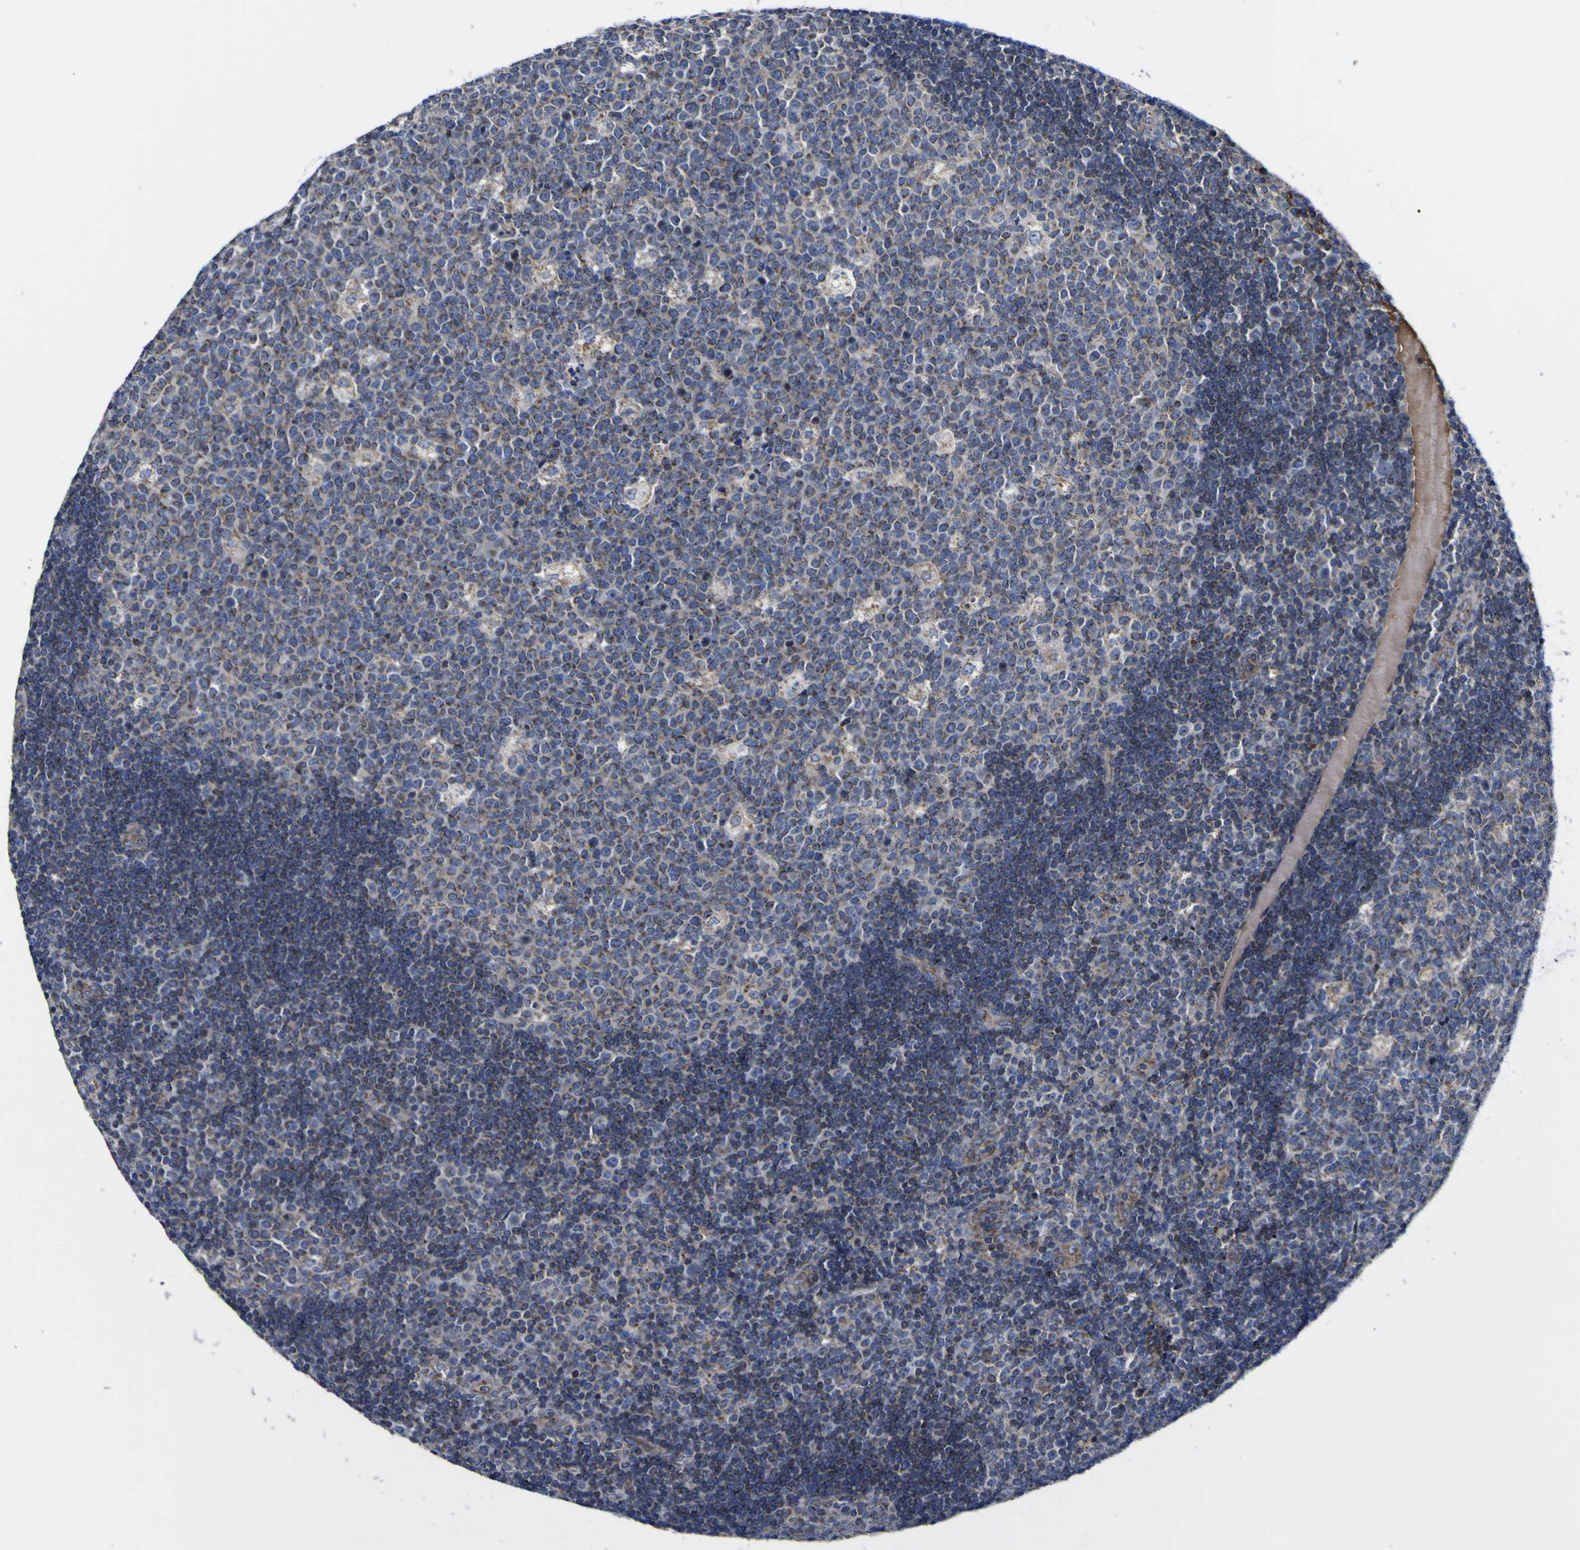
{"staining": {"intensity": "moderate", "quantity": "25%-75%", "location": "cytoplasmic/membranous"}, "tissue": "lymph node", "cell_type": "Germinal center cells", "image_type": "normal", "snomed": [{"axis": "morphology", "description": "Normal tissue, NOS"}, {"axis": "topography", "description": "Lymph node"}, {"axis": "topography", "description": "Salivary gland"}], "caption": "DAB (3,3'-diaminobenzidine) immunohistochemical staining of normal lymph node reveals moderate cytoplasmic/membranous protein expression in approximately 25%-75% of germinal center cells. (IHC, brightfield microscopy, high magnification).", "gene": "CCDC90B", "patient": {"sex": "male", "age": 8}}